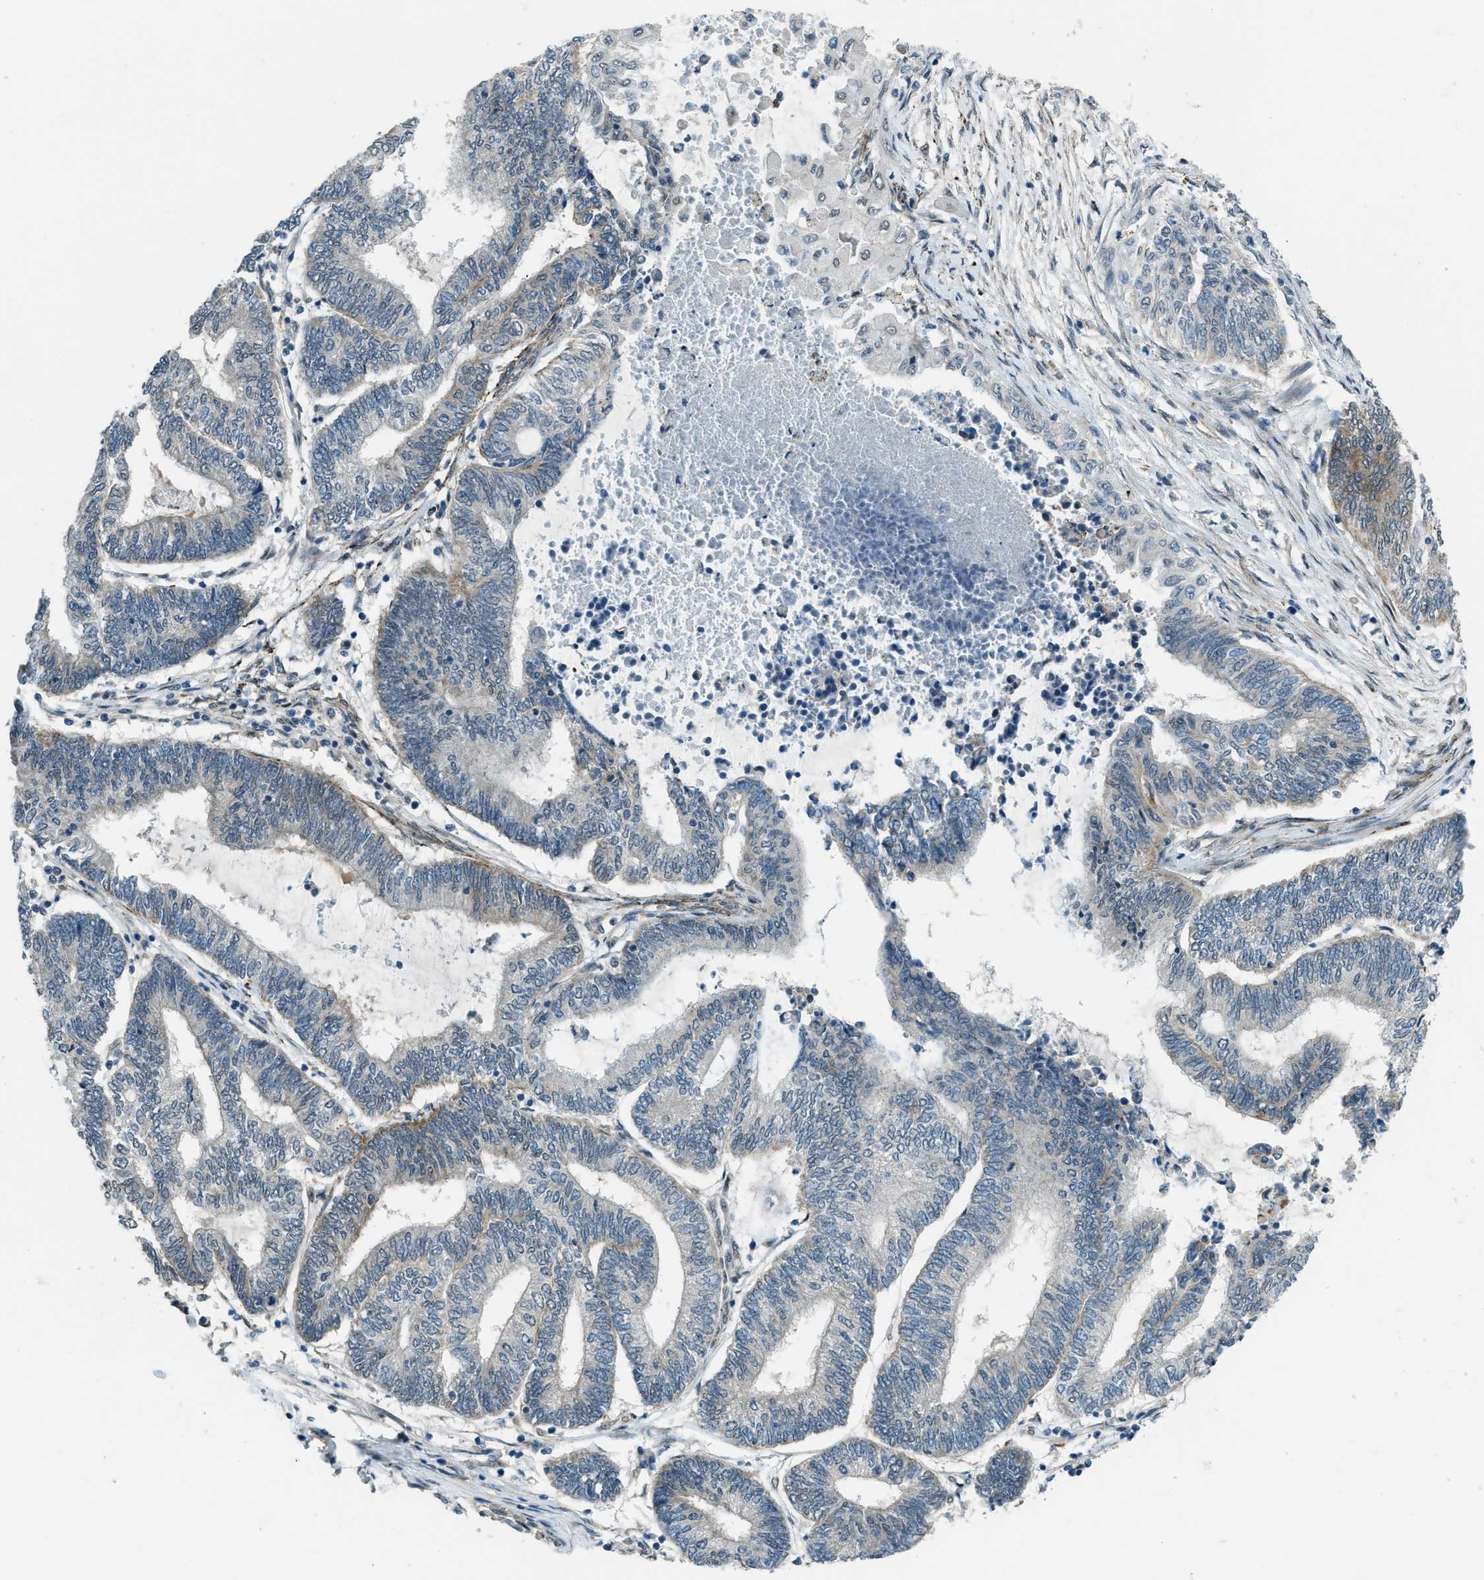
{"staining": {"intensity": "negative", "quantity": "none", "location": "none"}, "tissue": "endometrial cancer", "cell_type": "Tumor cells", "image_type": "cancer", "snomed": [{"axis": "morphology", "description": "Adenocarcinoma, NOS"}, {"axis": "topography", "description": "Uterus"}, {"axis": "topography", "description": "Endometrium"}], "caption": "DAB (3,3'-diaminobenzidine) immunohistochemical staining of adenocarcinoma (endometrial) displays no significant expression in tumor cells.", "gene": "NPEPL1", "patient": {"sex": "female", "age": 70}}